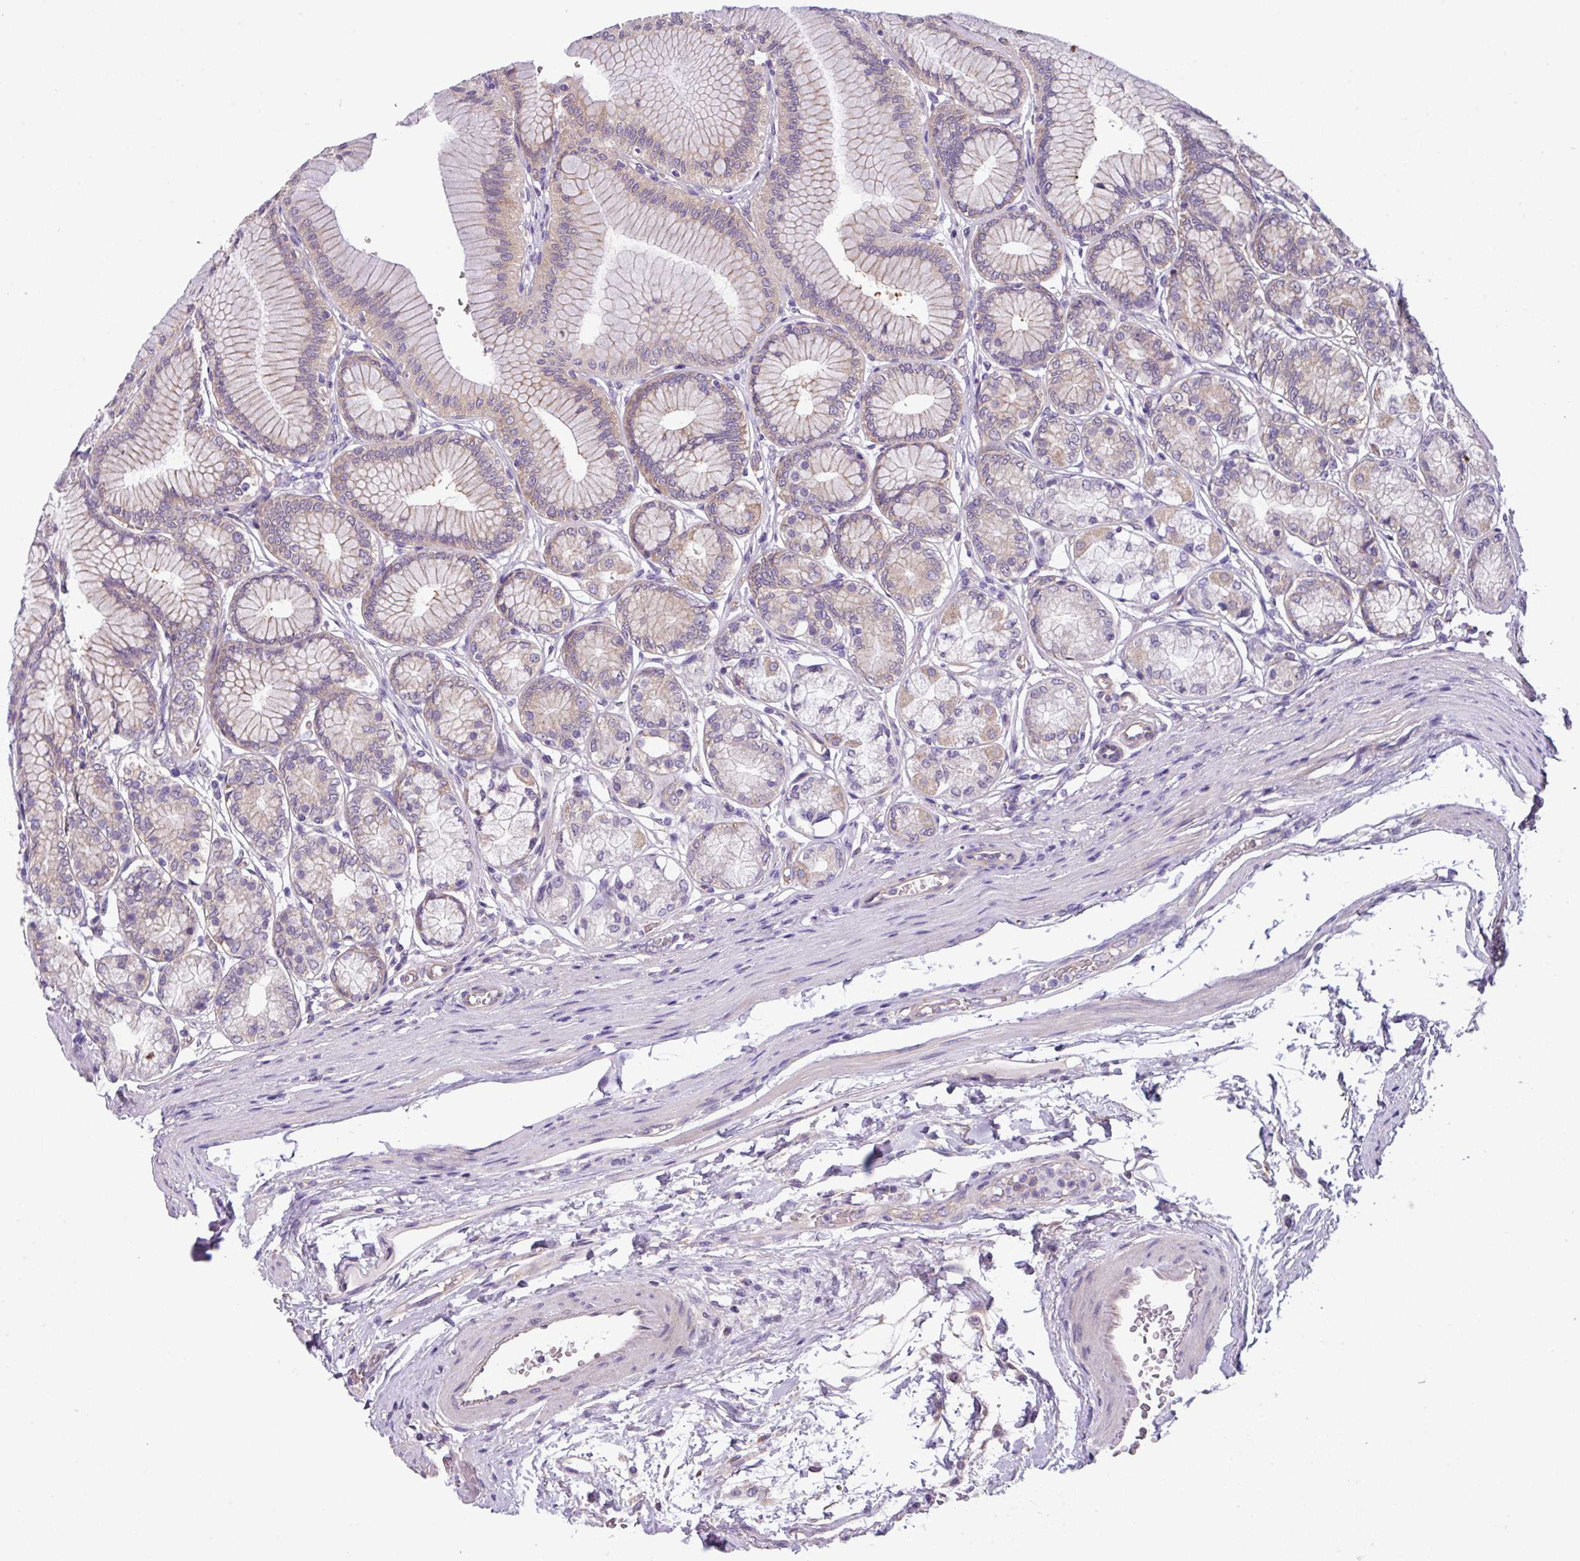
{"staining": {"intensity": "moderate", "quantity": "25%-75%", "location": "cytoplasmic/membranous"}, "tissue": "stomach", "cell_type": "Glandular cells", "image_type": "normal", "snomed": [{"axis": "morphology", "description": "Normal tissue, NOS"}, {"axis": "morphology", "description": "Adenocarcinoma, NOS"}, {"axis": "morphology", "description": "Adenocarcinoma, High grade"}, {"axis": "topography", "description": "Stomach, upper"}, {"axis": "topography", "description": "Stomach"}], "caption": "There is medium levels of moderate cytoplasmic/membranous positivity in glandular cells of normal stomach, as demonstrated by immunohistochemical staining (brown color).", "gene": "SLC23A2", "patient": {"sex": "female", "age": 65}}